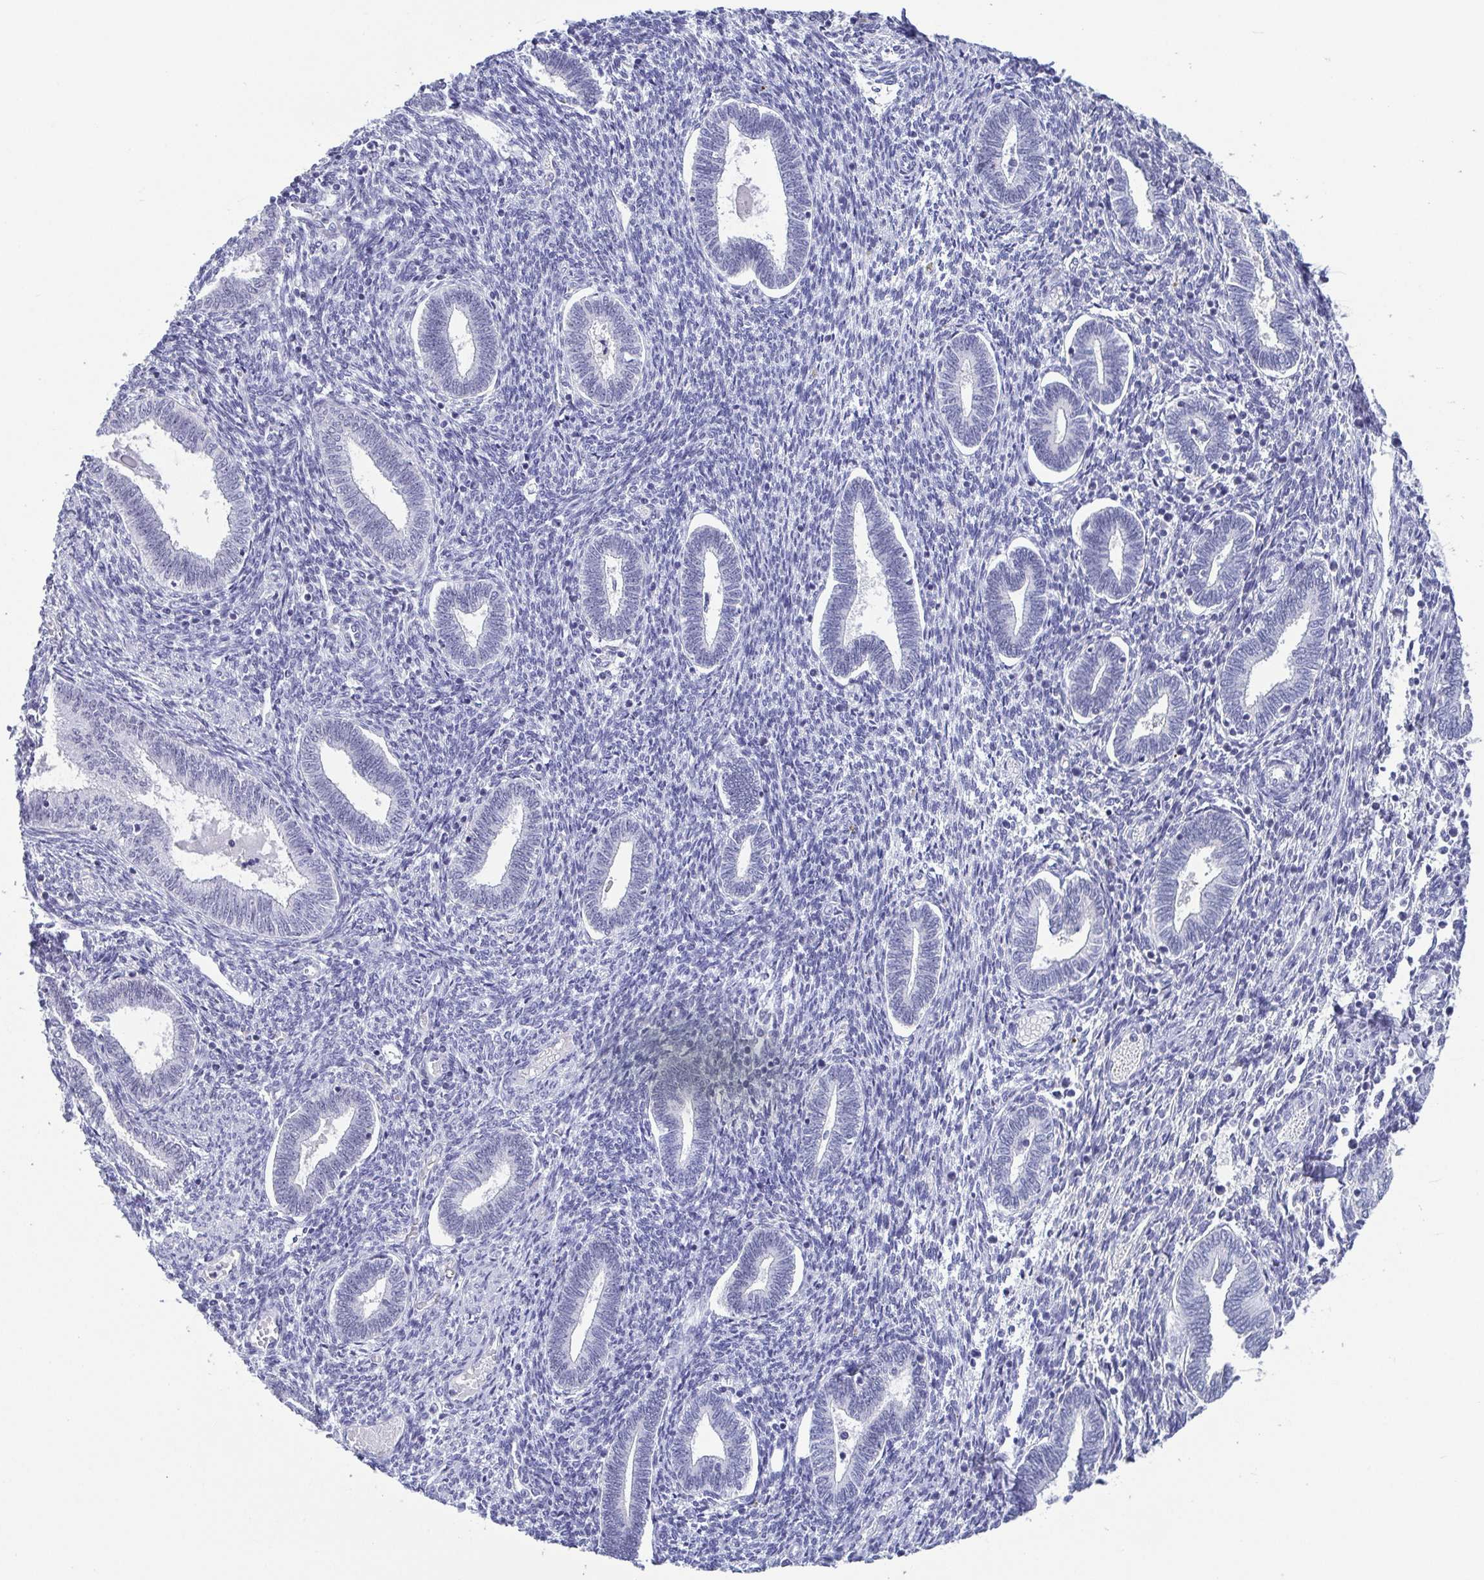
{"staining": {"intensity": "negative", "quantity": "none", "location": "none"}, "tissue": "endometrium", "cell_type": "Cells in endometrial stroma", "image_type": "normal", "snomed": [{"axis": "morphology", "description": "Normal tissue, NOS"}, {"axis": "topography", "description": "Endometrium"}], "caption": "There is no significant staining in cells in endometrial stroma of endometrium. (DAB (3,3'-diaminobenzidine) immunohistochemistry (IHC) with hematoxylin counter stain).", "gene": "BZW1", "patient": {"sex": "female", "age": 42}}